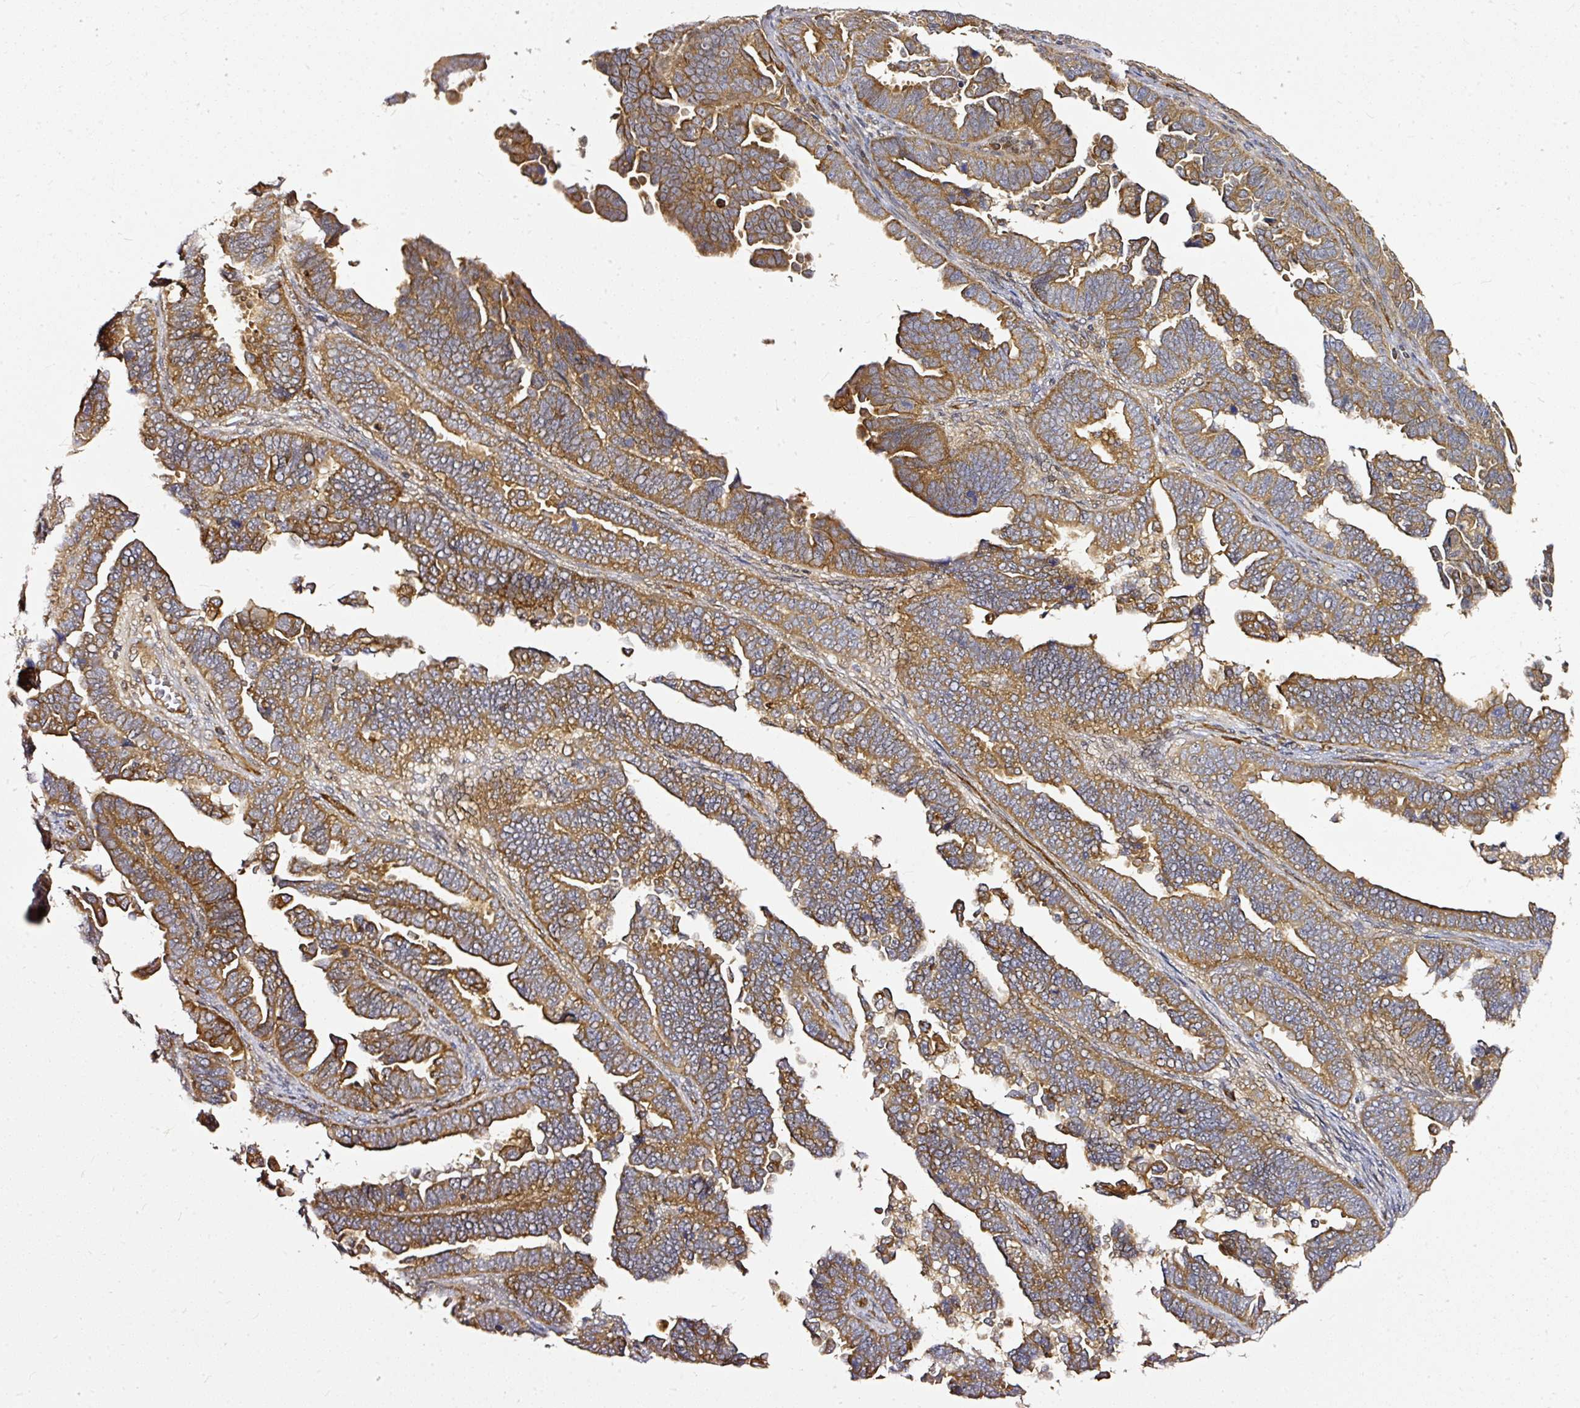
{"staining": {"intensity": "moderate", "quantity": ">75%", "location": "cytoplasmic/membranous"}, "tissue": "endometrial cancer", "cell_type": "Tumor cells", "image_type": "cancer", "snomed": [{"axis": "morphology", "description": "Adenocarcinoma, NOS"}, {"axis": "topography", "description": "Endometrium"}], "caption": "Immunohistochemical staining of endometrial adenocarcinoma reveals moderate cytoplasmic/membranous protein positivity in approximately >75% of tumor cells.", "gene": "MIF4GD", "patient": {"sex": "female", "age": 75}}